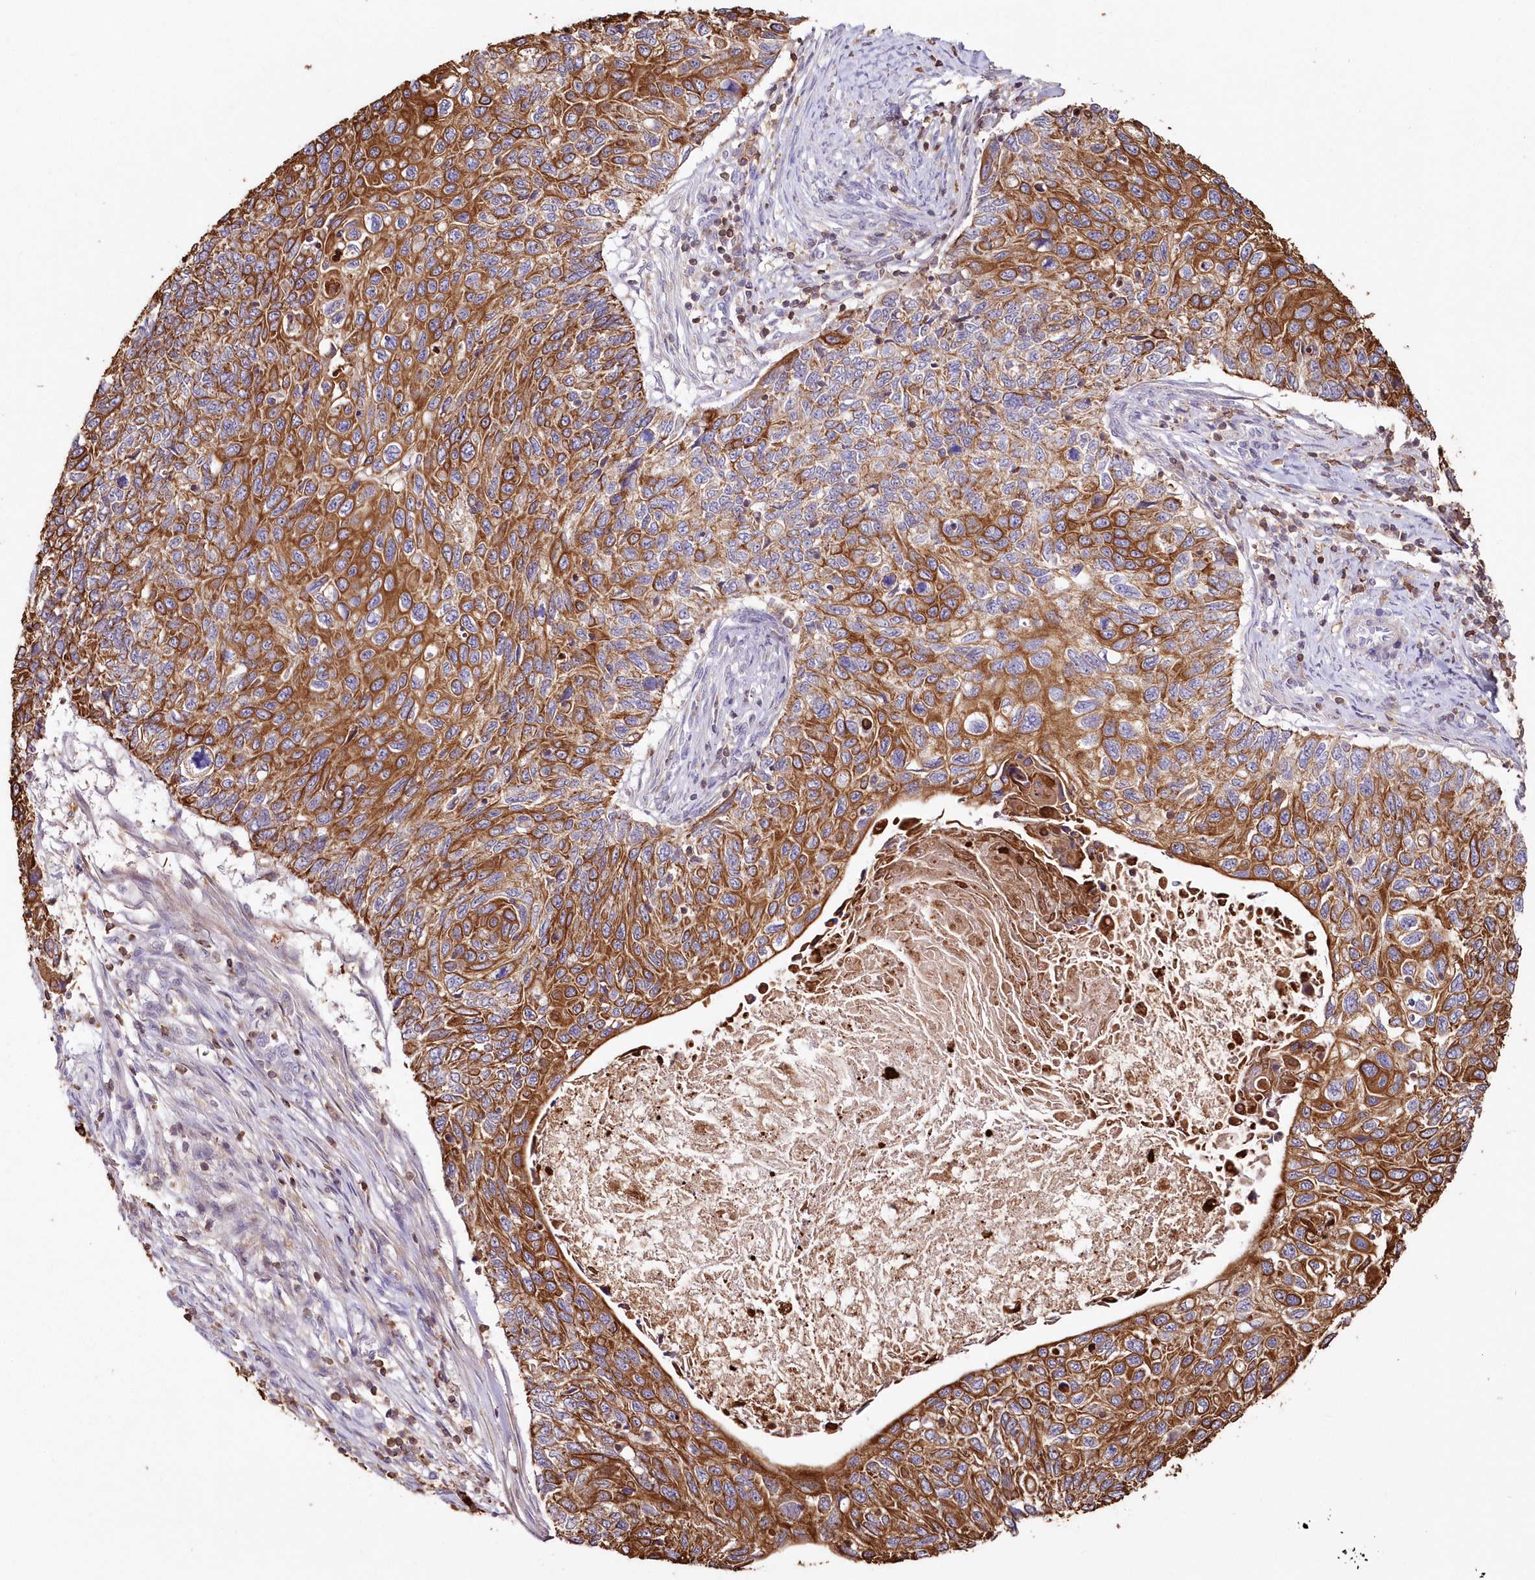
{"staining": {"intensity": "strong", "quantity": ">75%", "location": "cytoplasmic/membranous"}, "tissue": "cervical cancer", "cell_type": "Tumor cells", "image_type": "cancer", "snomed": [{"axis": "morphology", "description": "Squamous cell carcinoma, NOS"}, {"axis": "topography", "description": "Cervix"}], "caption": "This image reveals cervical cancer stained with IHC to label a protein in brown. The cytoplasmic/membranous of tumor cells show strong positivity for the protein. Nuclei are counter-stained blue.", "gene": "SNED1", "patient": {"sex": "female", "age": 70}}